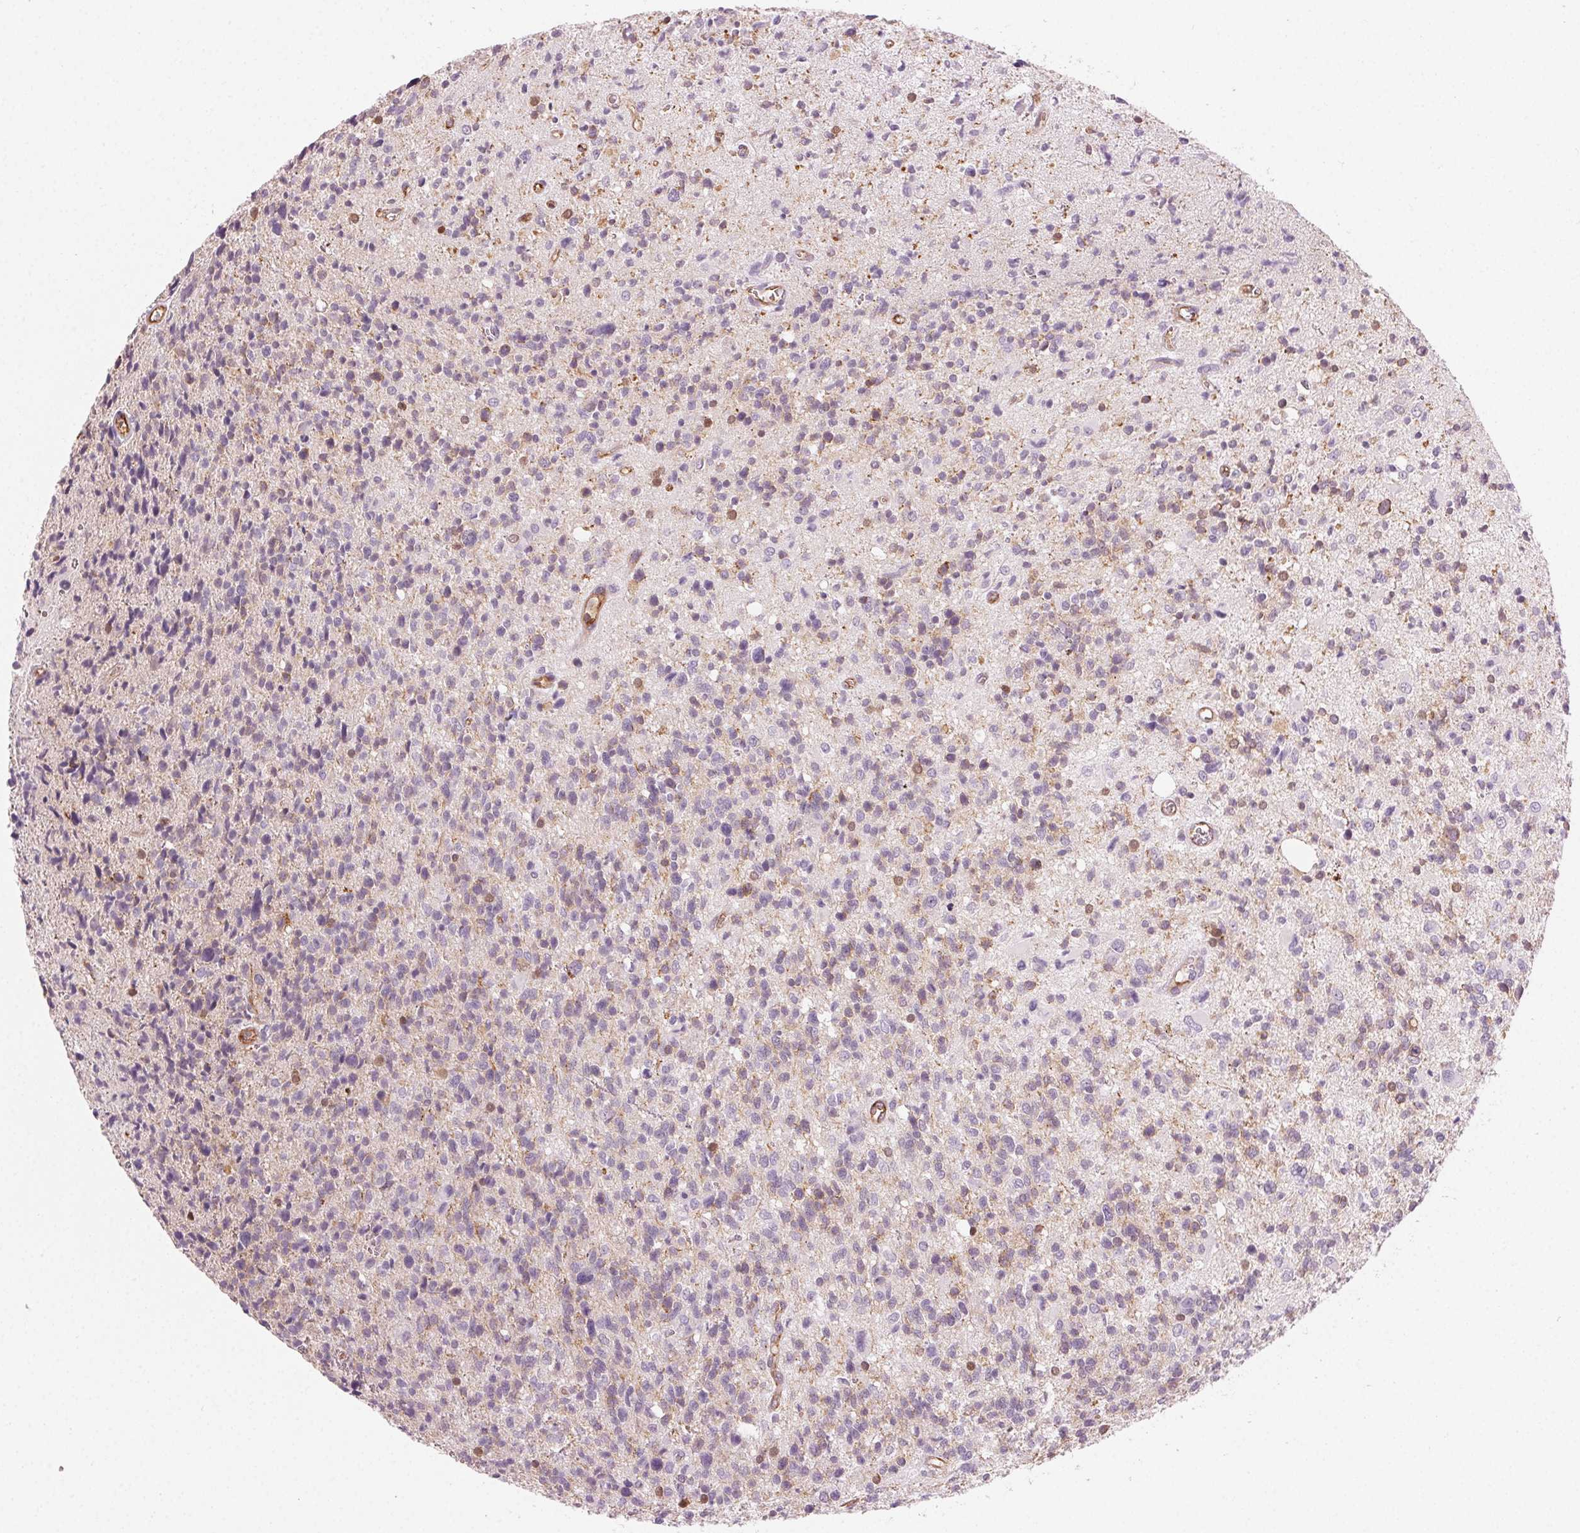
{"staining": {"intensity": "weak", "quantity": "<25%", "location": "cytoplasmic/membranous"}, "tissue": "glioma", "cell_type": "Tumor cells", "image_type": "cancer", "snomed": [{"axis": "morphology", "description": "Glioma, malignant, High grade"}, {"axis": "topography", "description": "Brain"}], "caption": "High power microscopy image of an immunohistochemistry (IHC) histopathology image of glioma, revealing no significant staining in tumor cells.", "gene": "AIF1L", "patient": {"sex": "male", "age": 29}}